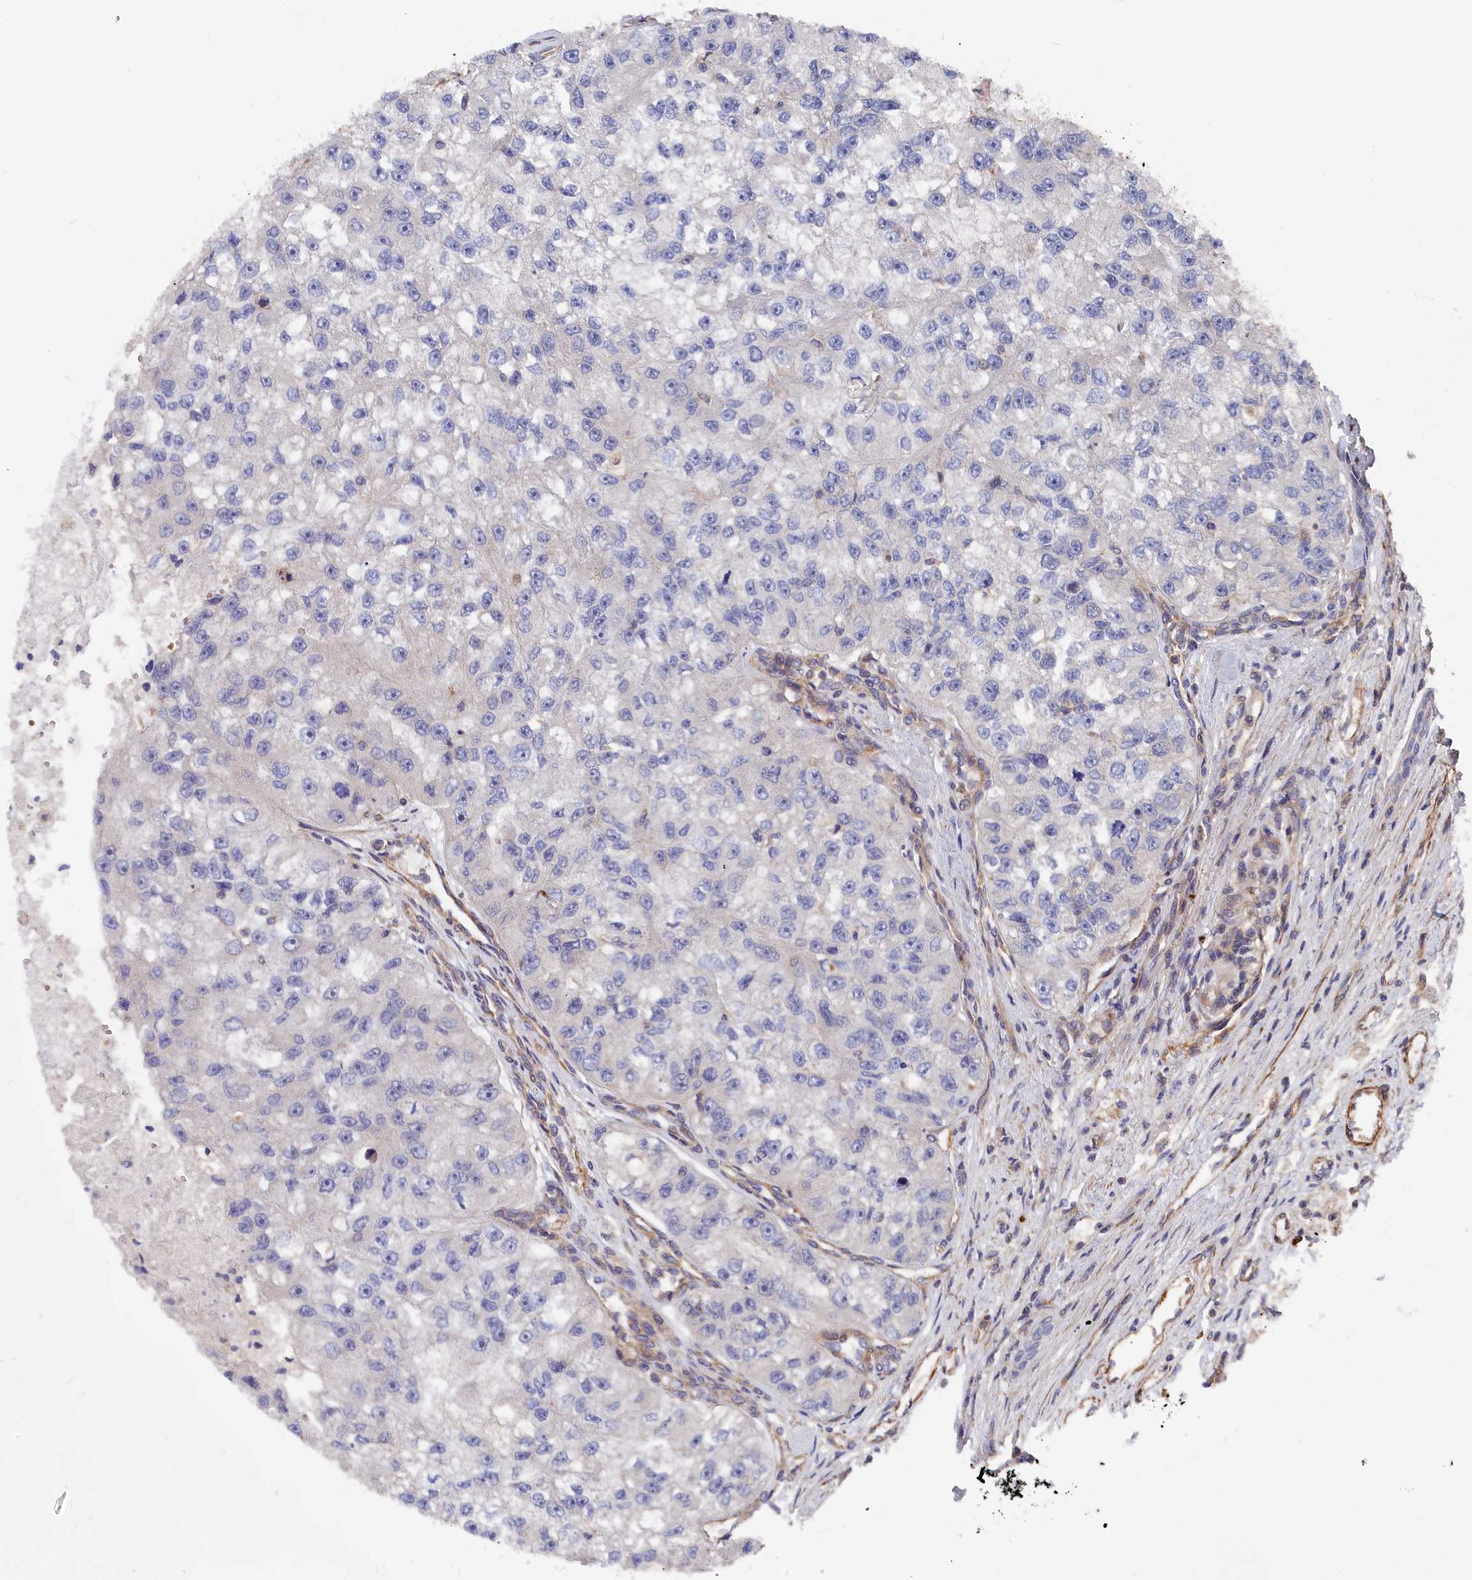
{"staining": {"intensity": "negative", "quantity": "none", "location": "none"}, "tissue": "renal cancer", "cell_type": "Tumor cells", "image_type": "cancer", "snomed": [{"axis": "morphology", "description": "Adenocarcinoma, NOS"}, {"axis": "topography", "description": "Kidney"}], "caption": "The image demonstrates no staining of tumor cells in renal cancer.", "gene": "LDHD", "patient": {"sex": "male", "age": 63}}